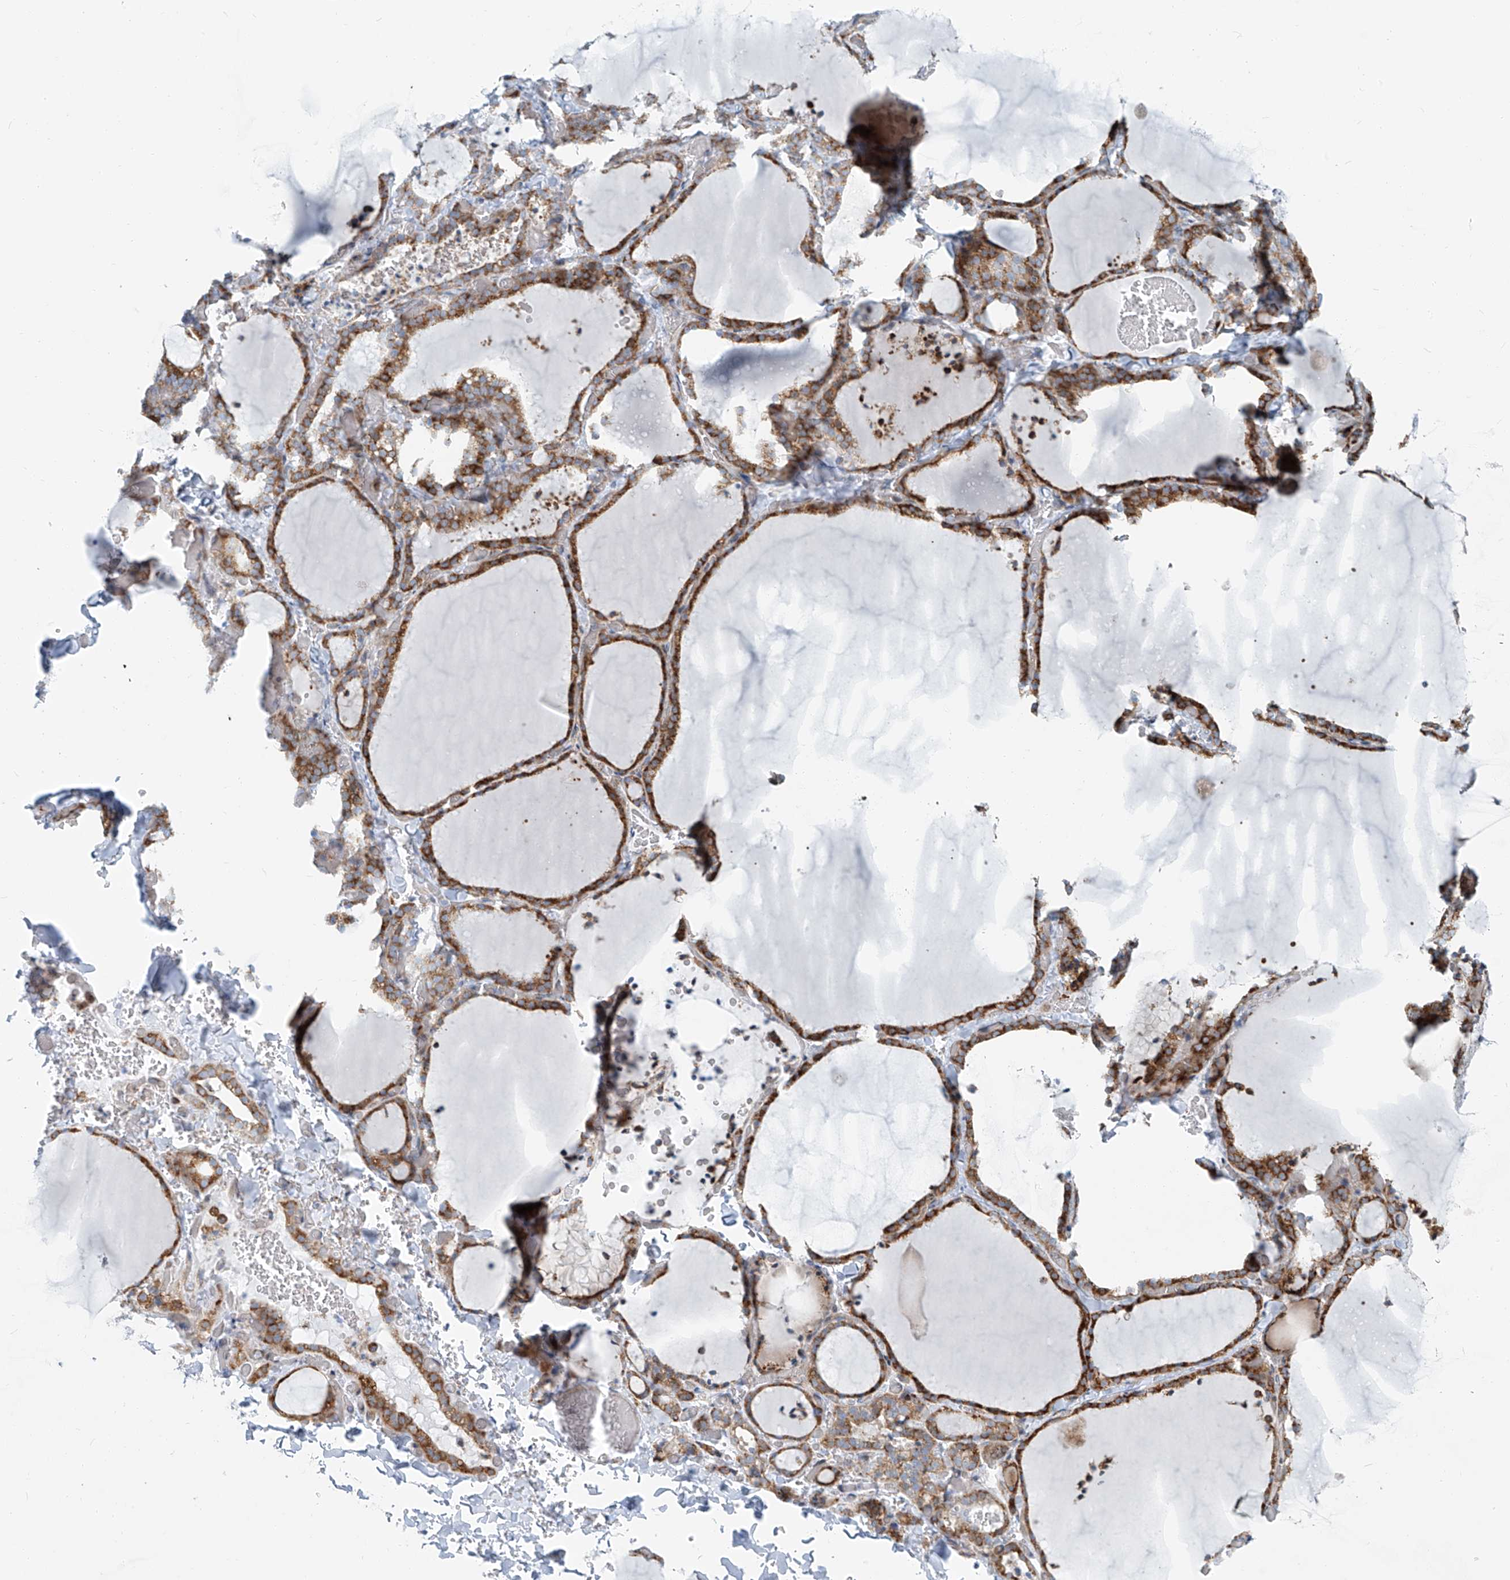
{"staining": {"intensity": "moderate", "quantity": ">75%", "location": "cytoplasmic/membranous"}, "tissue": "thyroid gland", "cell_type": "Glandular cells", "image_type": "normal", "snomed": [{"axis": "morphology", "description": "Normal tissue, NOS"}, {"axis": "topography", "description": "Thyroid gland"}], "caption": "Protein expression analysis of normal thyroid gland reveals moderate cytoplasmic/membranous staining in about >75% of glandular cells.", "gene": "HIC2", "patient": {"sex": "female", "age": 22}}